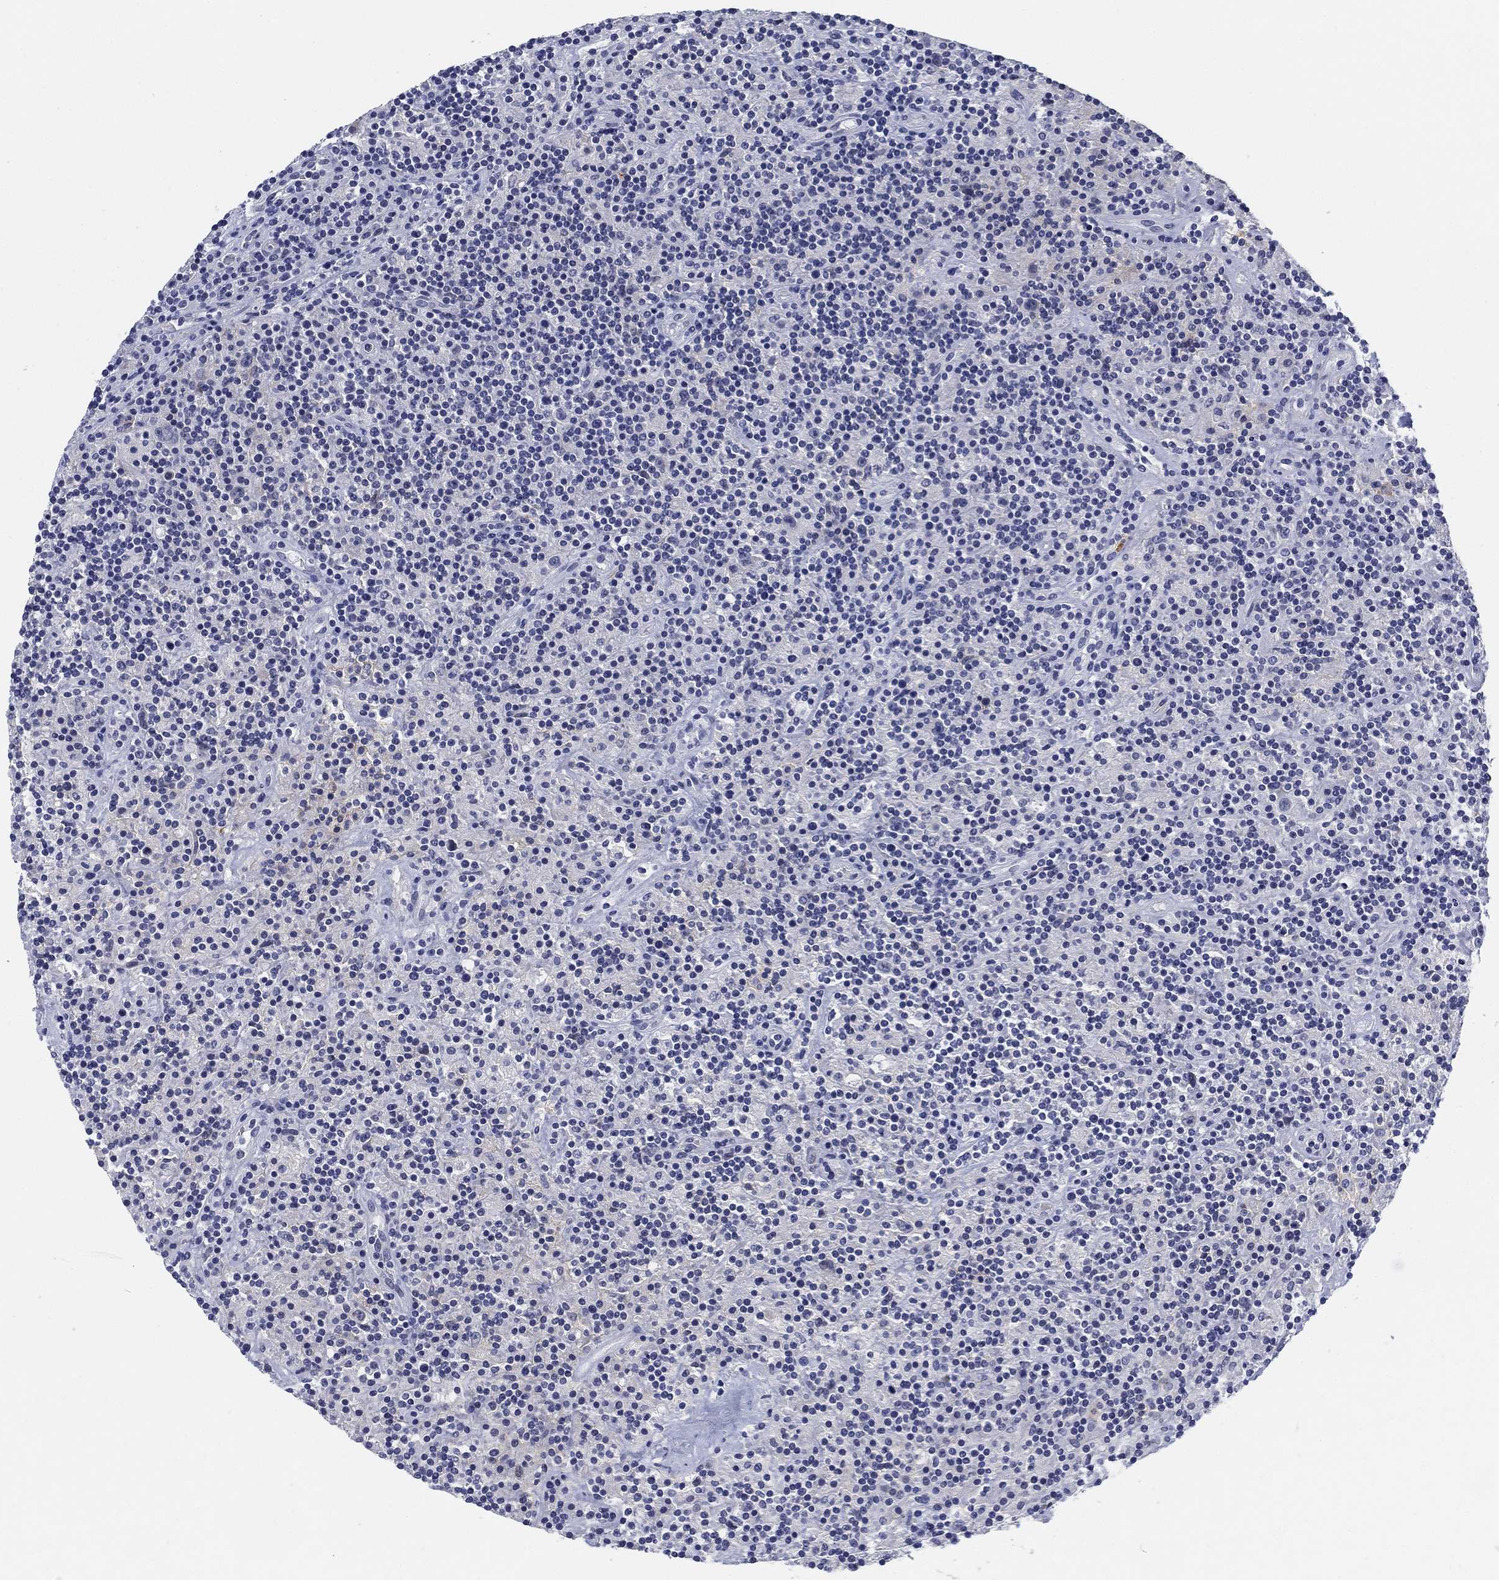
{"staining": {"intensity": "negative", "quantity": "none", "location": "none"}, "tissue": "lymphoma", "cell_type": "Tumor cells", "image_type": "cancer", "snomed": [{"axis": "morphology", "description": "Hodgkin's disease, NOS"}, {"axis": "topography", "description": "Lymph node"}], "caption": "Immunohistochemistry photomicrograph of neoplastic tissue: human Hodgkin's disease stained with DAB displays no significant protein expression in tumor cells.", "gene": "SLC2A5", "patient": {"sex": "male", "age": 70}}